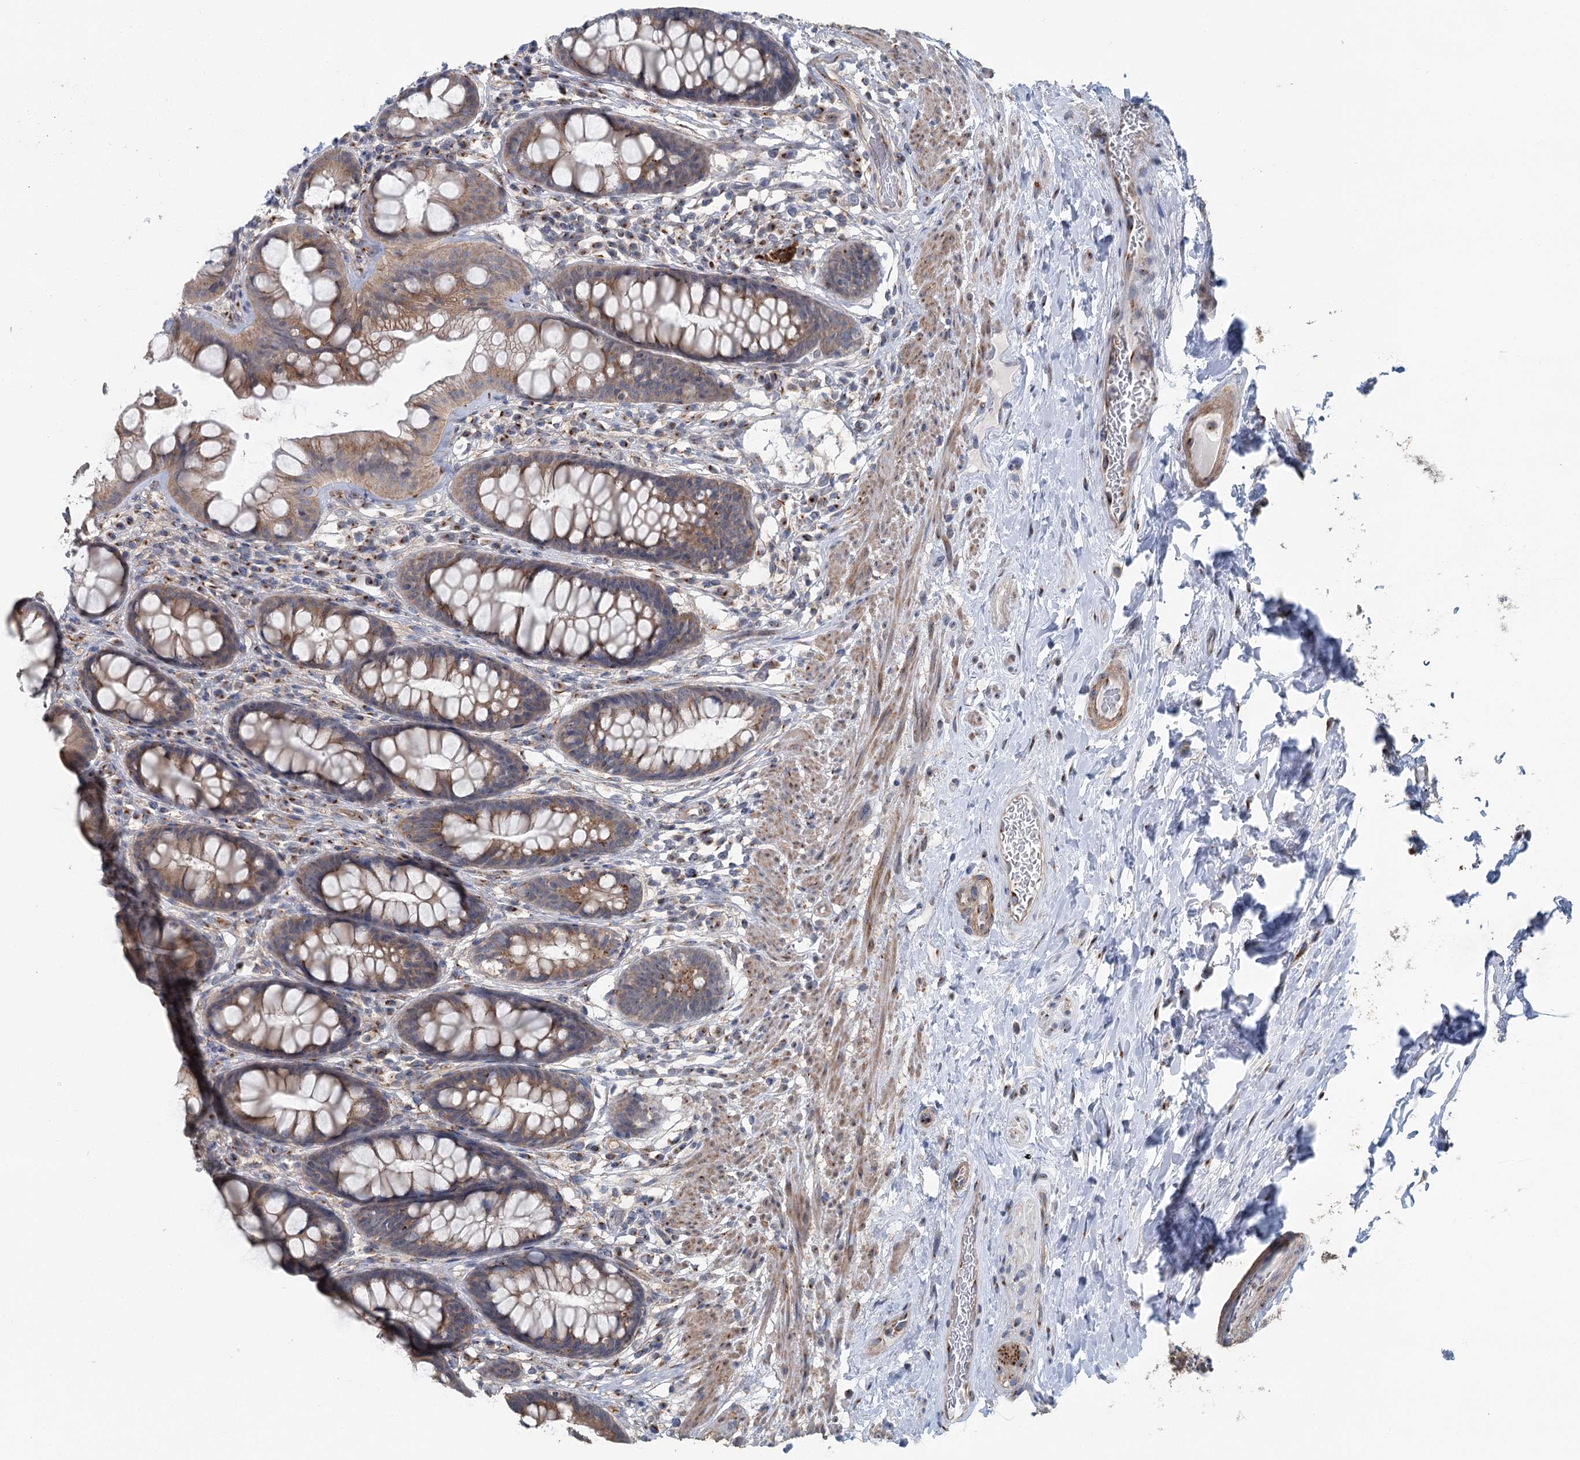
{"staining": {"intensity": "moderate", "quantity": ">75%", "location": "cytoplasmic/membranous"}, "tissue": "rectum", "cell_type": "Glandular cells", "image_type": "normal", "snomed": [{"axis": "morphology", "description": "Normal tissue, NOS"}, {"axis": "topography", "description": "Rectum"}], "caption": "Protein analysis of normal rectum demonstrates moderate cytoplasmic/membranous expression in about >75% of glandular cells.", "gene": "ITIH5", "patient": {"sex": "male", "age": 74}}